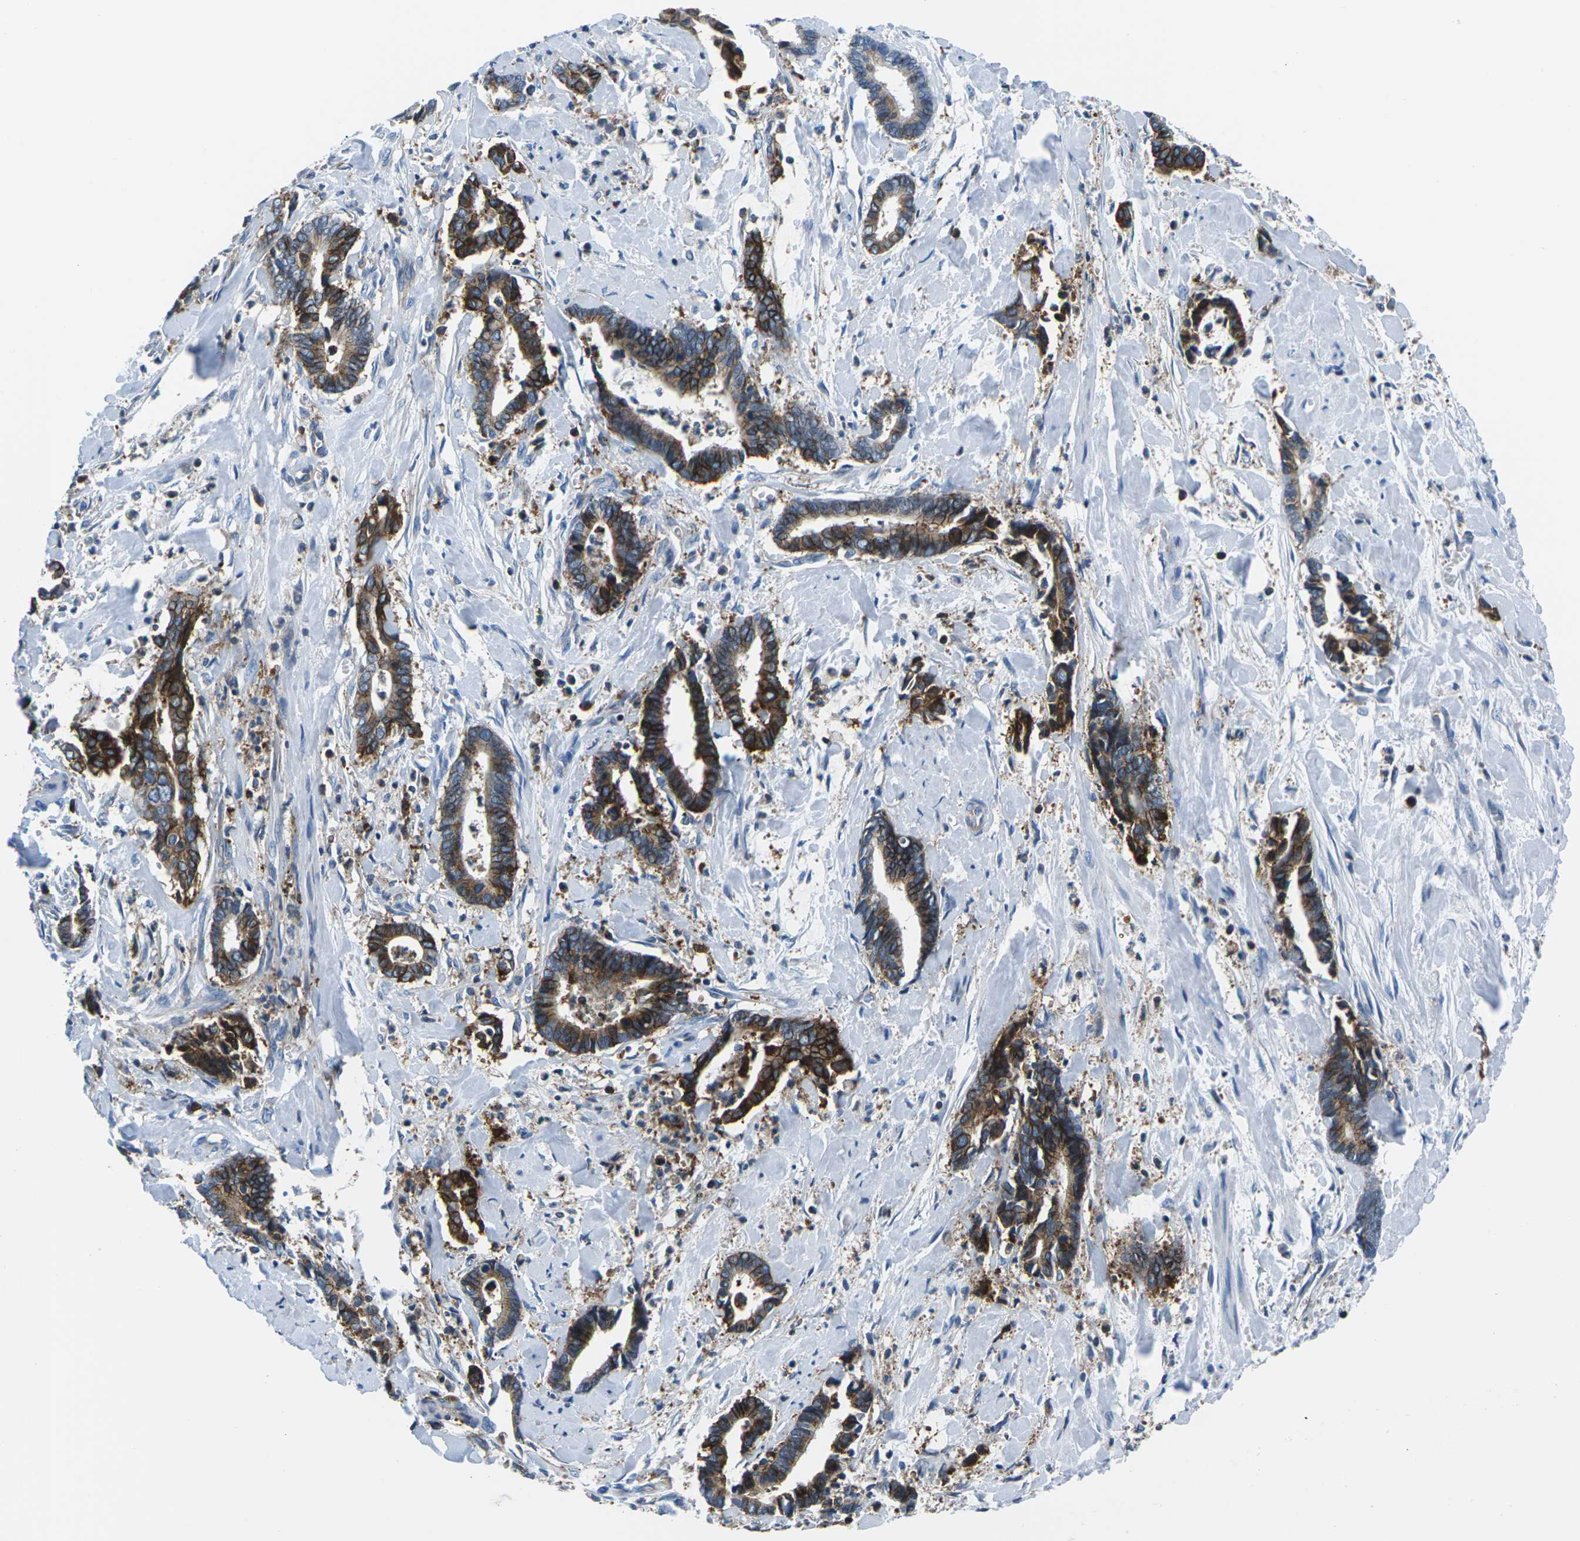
{"staining": {"intensity": "strong", "quantity": ">75%", "location": "cytoplasmic/membranous"}, "tissue": "cervical cancer", "cell_type": "Tumor cells", "image_type": "cancer", "snomed": [{"axis": "morphology", "description": "Adenocarcinoma, NOS"}, {"axis": "topography", "description": "Cervix"}], "caption": "Human cervical cancer stained with a brown dye reveals strong cytoplasmic/membranous positive positivity in approximately >75% of tumor cells.", "gene": "SOCS4", "patient": {"sex": "female", "age": 44}}